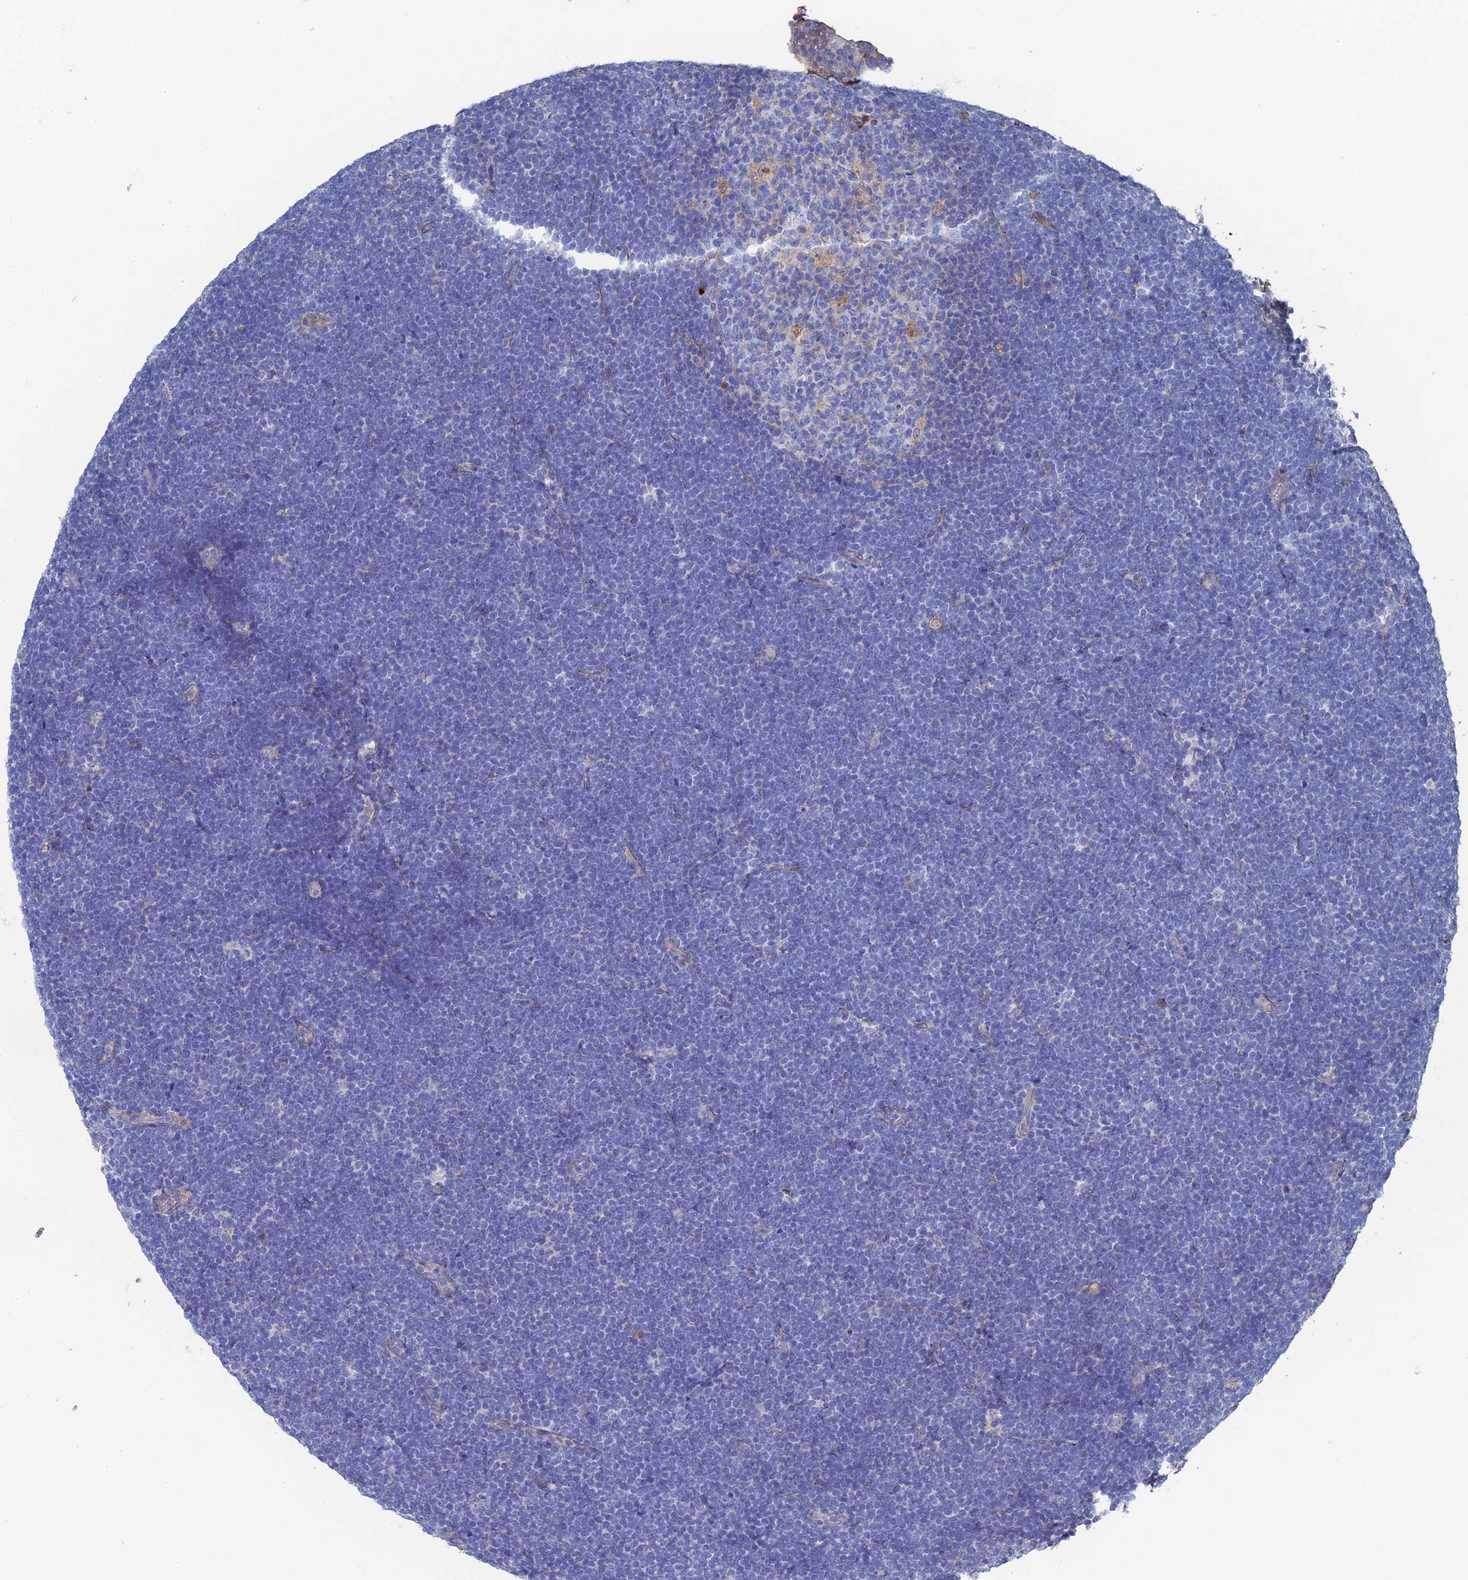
{"staining": {"intensity": "negative", "quantity": "none", "location": "none"}, "tissue": "lymphoma", "cell_type": "Tumor cells", "image_type": "cancer", "snomed": [{"axis": "morphology", "description": "Malignant lymphoma, non-Hodgkin's type, High grade"}, {"axis": "topography", "description": "Lymph node"}], "caption": "Tumor cells show no significant expression in lymphoma.", "gene": "STRA6", "patient": {"sex": "male", "age": 13}}